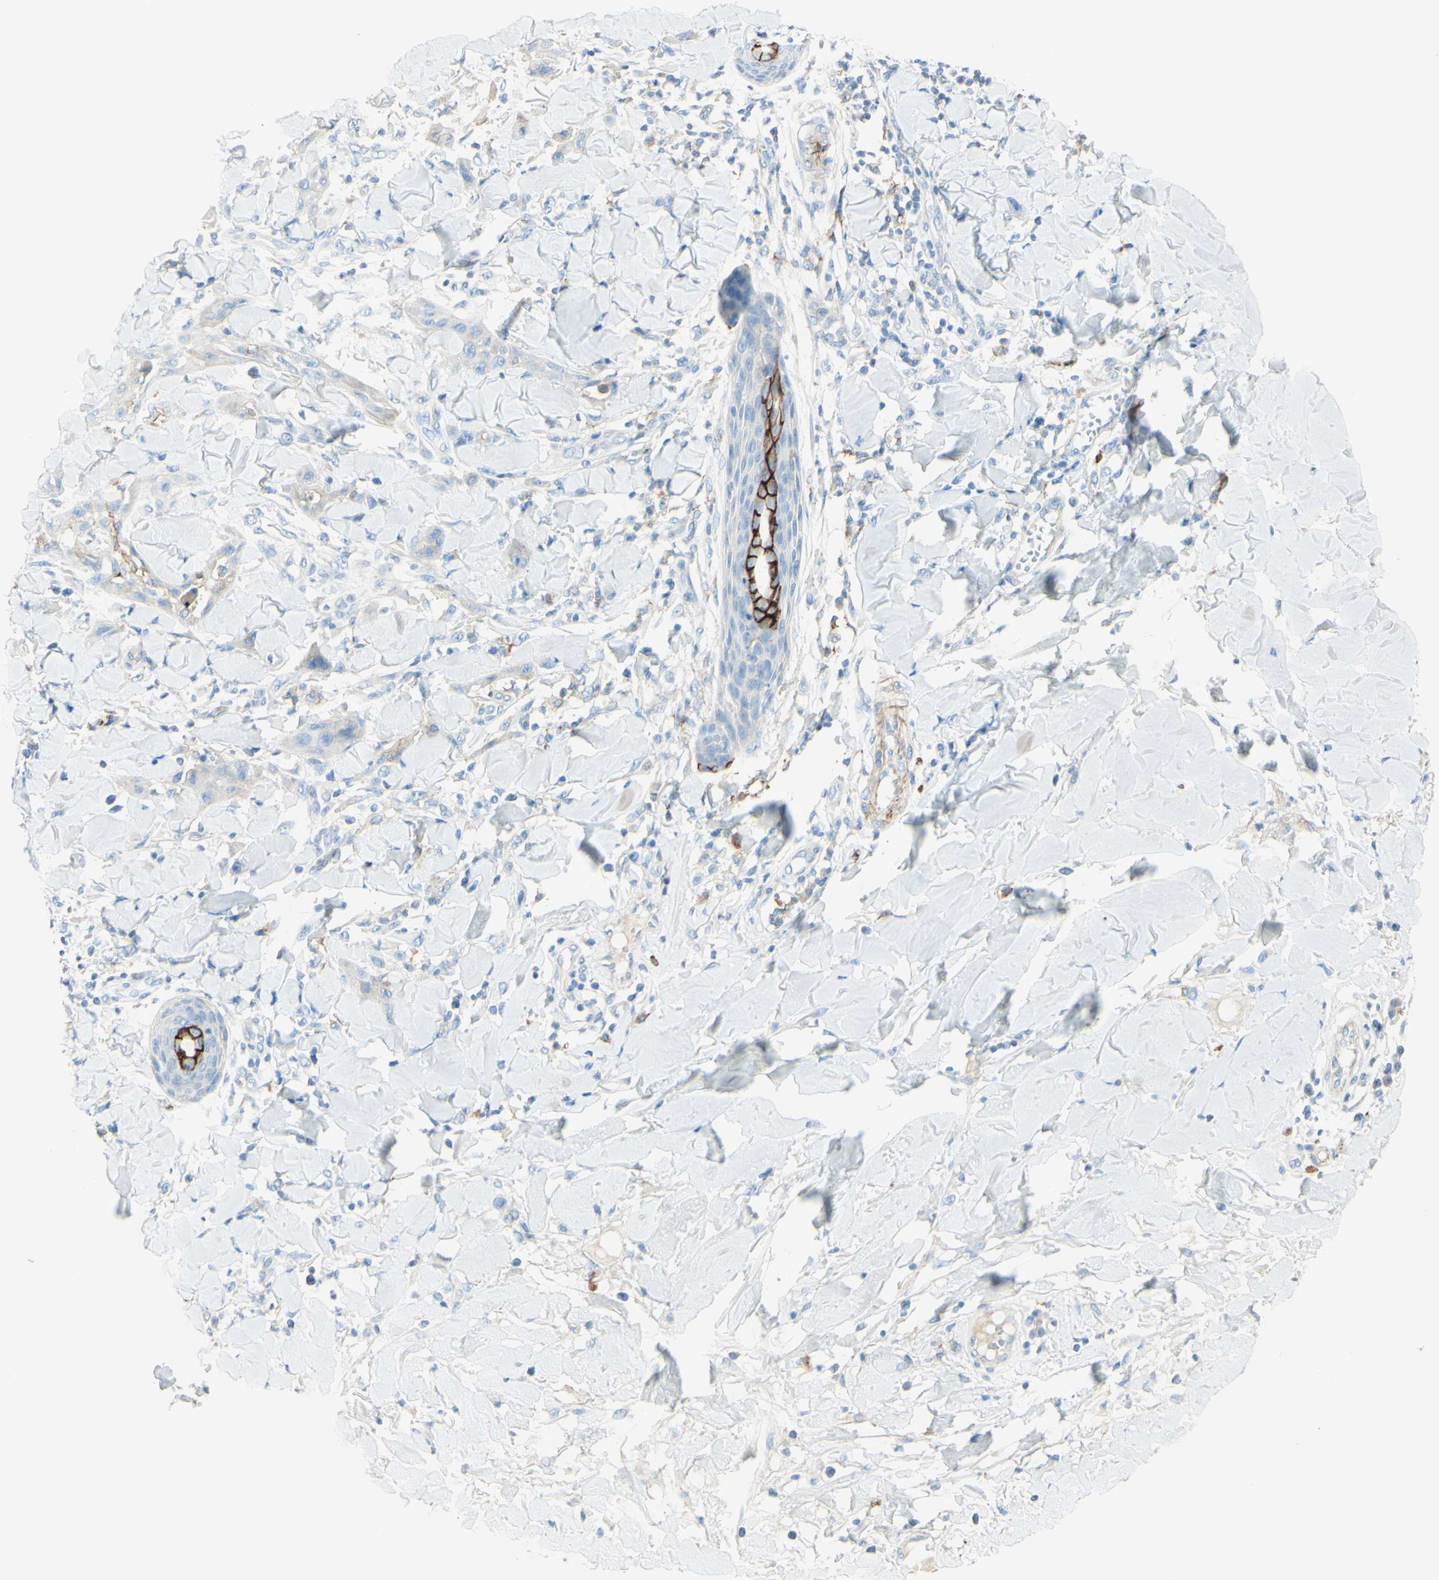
{"staining": {"intensity": "weak", "quantity": ">75%", "location": "cytoplasmic/membranous"}, "tissue": "skin cancer", "cell_type": "Tumor cells", "image_type": "cancer", "snomed": [{"axis": "morphology", "description": "Squamous cell carcinoma, NOS"}, {"axis": "topography", "description": "Skin"}], "caption": "This is a micrograph of IHC staining of skin cancer, which shows weak staining in the cytoplasmic/membranous of tumor cells.", "gene": "ALCAM", "patient": {"sex": "male", "age": 24}}